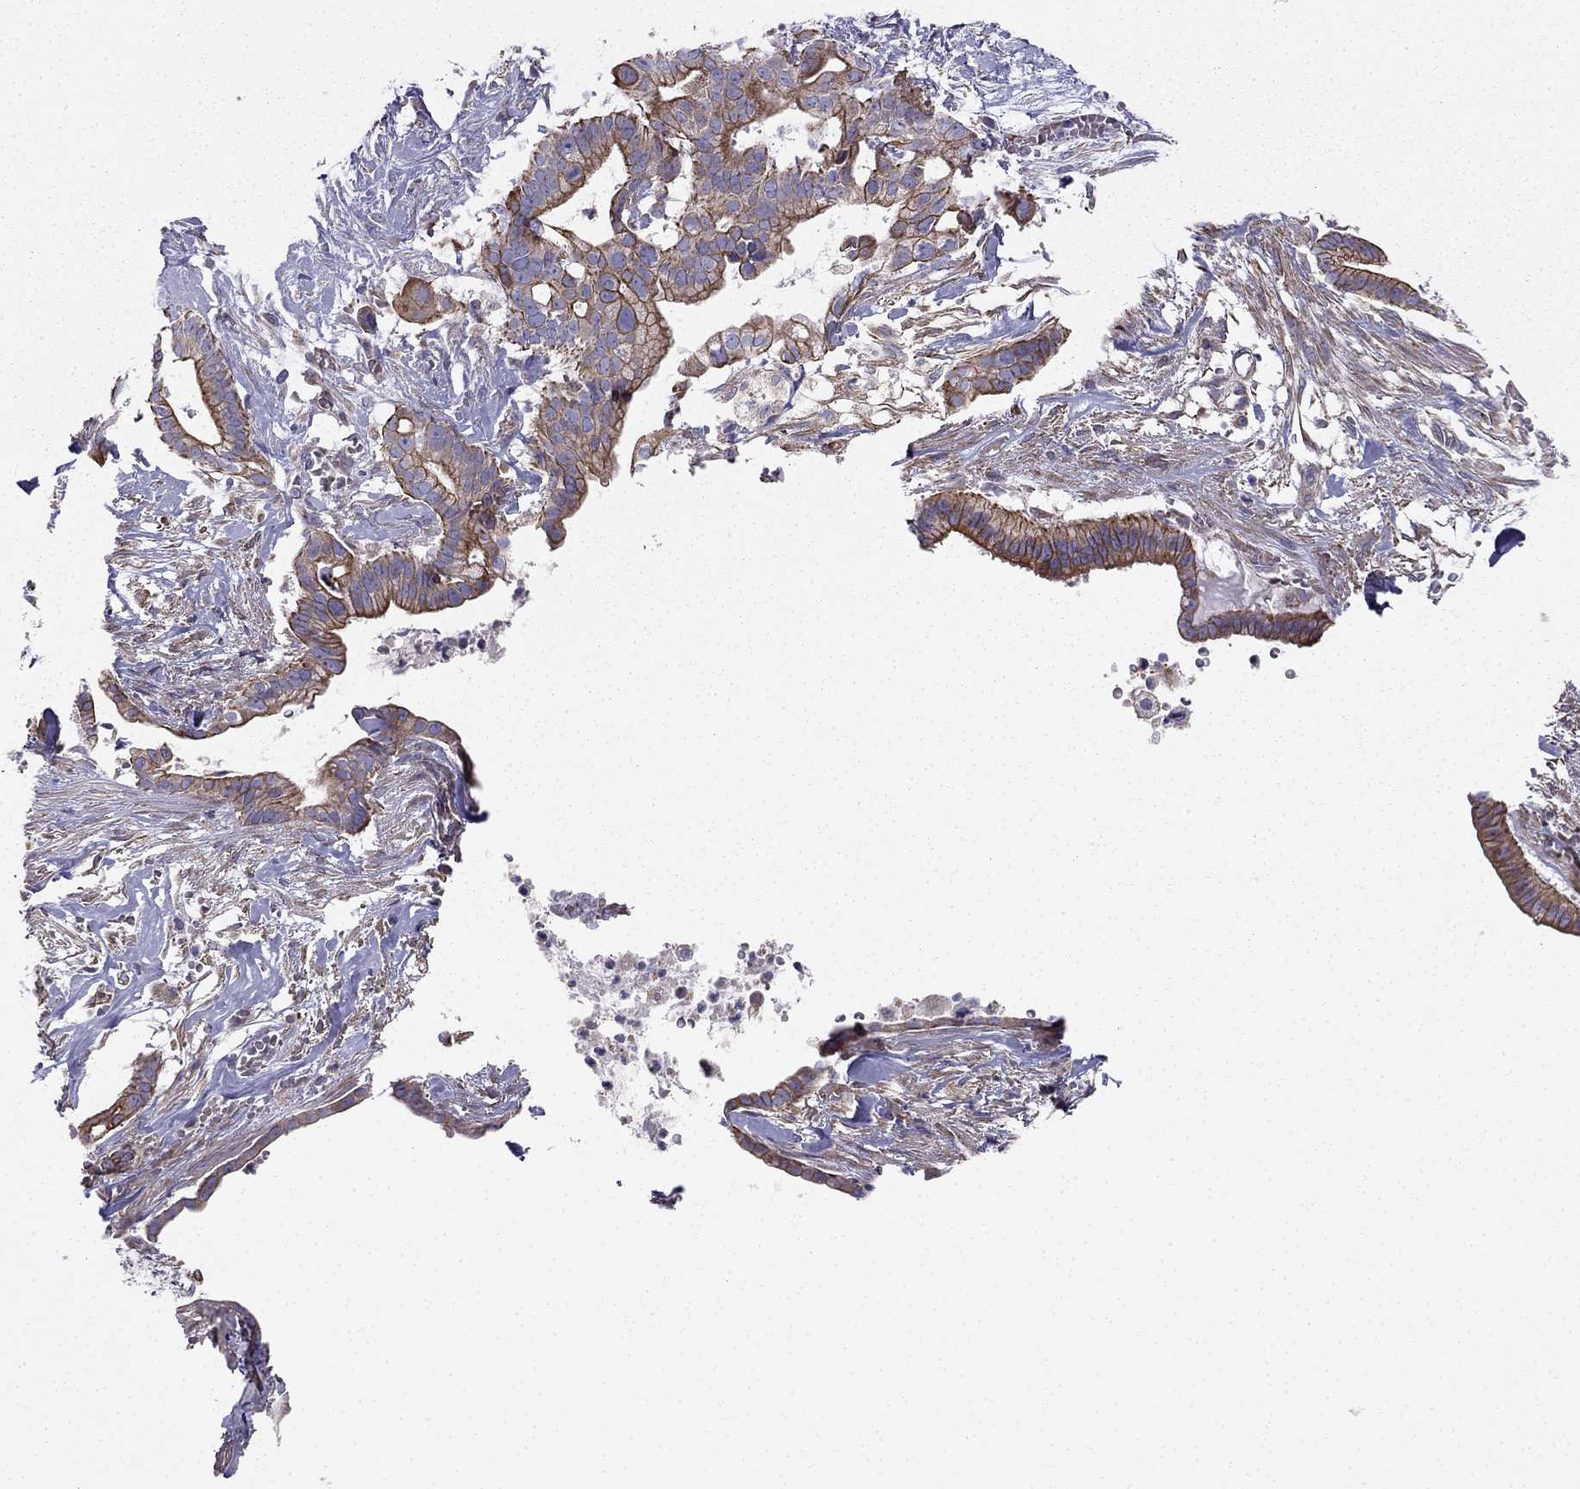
{"staining": {"intensity": "strong", "quantity": "25%-75%", "location": "cytoplasmic/membranous"}, "tissue": "pancreatic cancer", "cell_type": "Tumor cells", "image_type": "cancer", "snomed": [{"axis": "morphology", "description": "Adenocarcinoma, NOS"}, {"axis": "topography", "description": "Pancreas"}], "caption": "A photomicrograph of human pancreatic cancer stained for a protein shows strong cytoplasmic/membranous brown staining in tumor cells. The staining was performed using DAB to visualize the protein expression in brown, while the nuclei were stained in blue with hematoxylin (Magnification: 20x).", "gene": "ENOX1", "patient": {"sex": "male", "age": 61}}